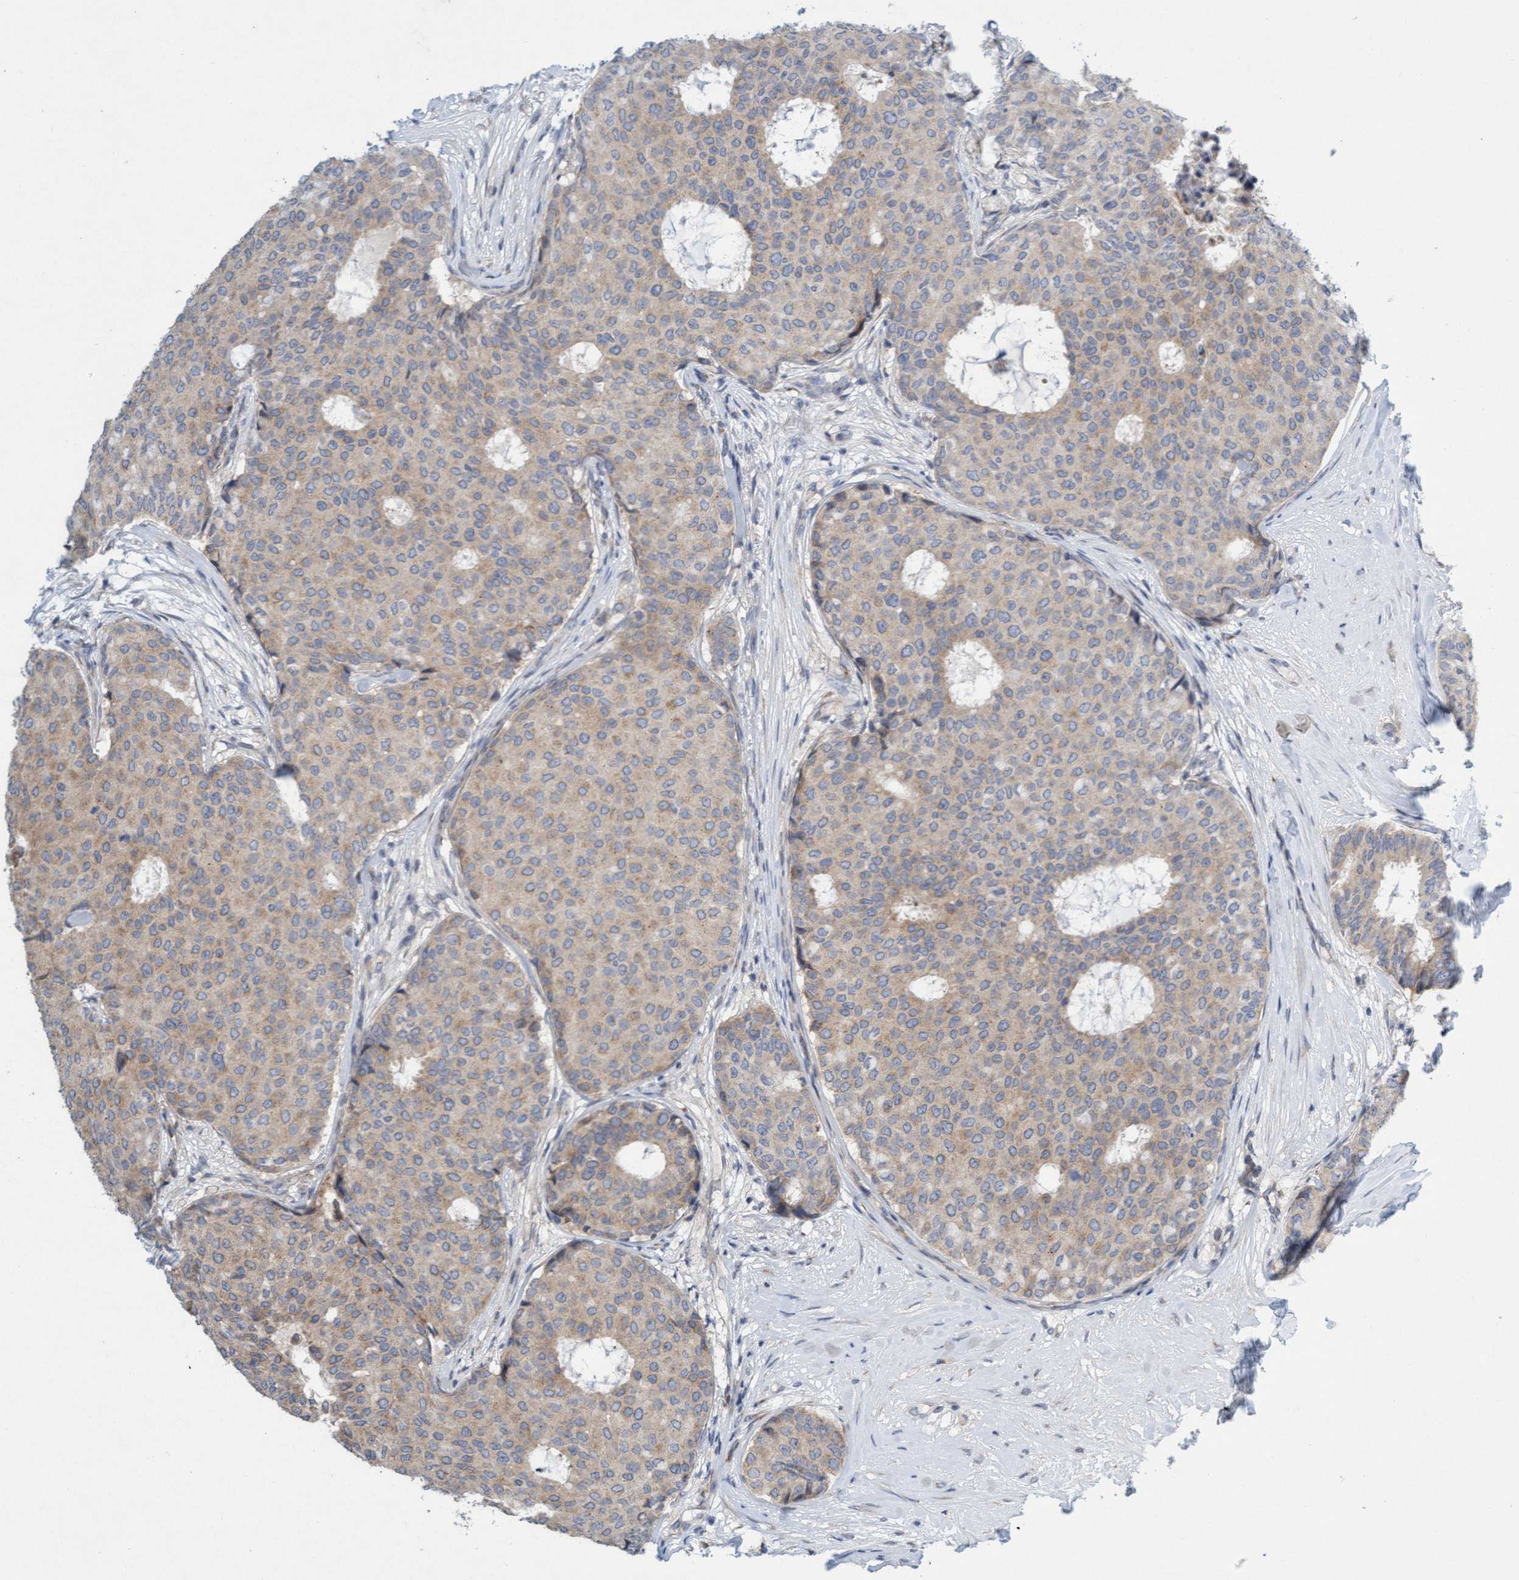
{"staining": {"intensity": "weak", "quantity": ">75%", "location": "cytoplasmic/membranous"}, "tissue": "breast cancer", "cell_type": "Tumor cells", "image_type": "cancer", "snomed": [{"axis": "morphology", "description": "Duct carcinoma"}, {"axis": "topography", "description": "Breast"}], "caption": "Immunohistochemistry (DAB) staining of human breast cancer (intraductal carcinoma) exhibits weak cytoplasmic/membranous protein positivity in approximately >75% of tumor cells. (Brightfield microscopy of DAB IHC at high magnification).", "gene": "DDHD2", "patient": {"sex": "female", "age": 75}}